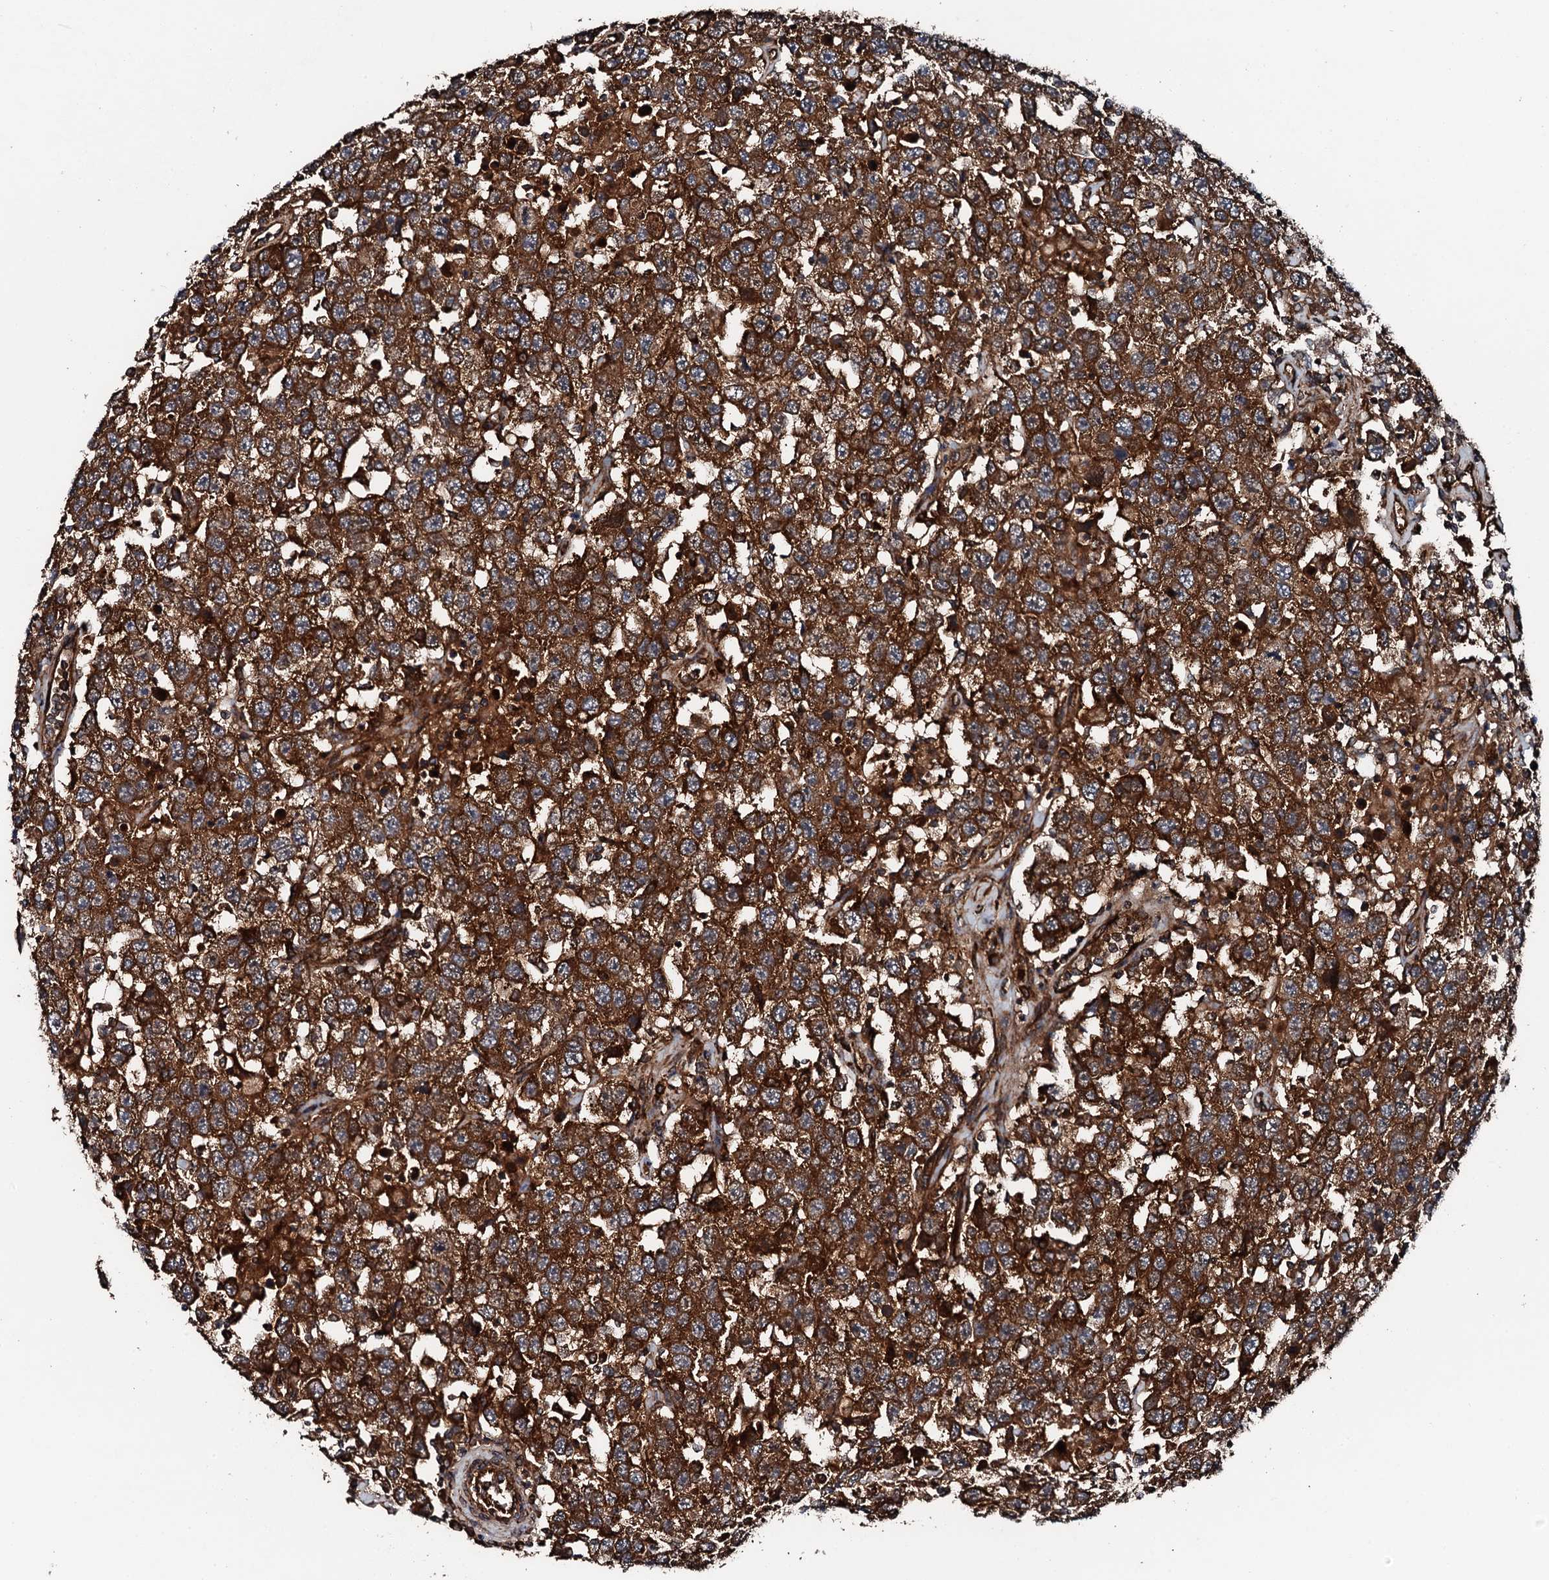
{"staining": {"intensity": "strong", "quantity": ">75%", "location": "cytoplasmic/membranous"}, "tissue": "testis cancer", "cell_type": "Tumor cells", "image_type": "cancer", "snomed": [{"axis": "morphology", "description": "Seminoma, NOS"}, {"axis": "topography", "description": "Testis"}], "caption": "Tumor cells reveal strong cytoplasmic/membranous staining in approximately >75% of cells in testis cancer. (brown staining indicates protein expression, while blue staining denotes nuclei).", "gene": "FLYWCH1", "patient": {"sex": "male", "age": 41}}